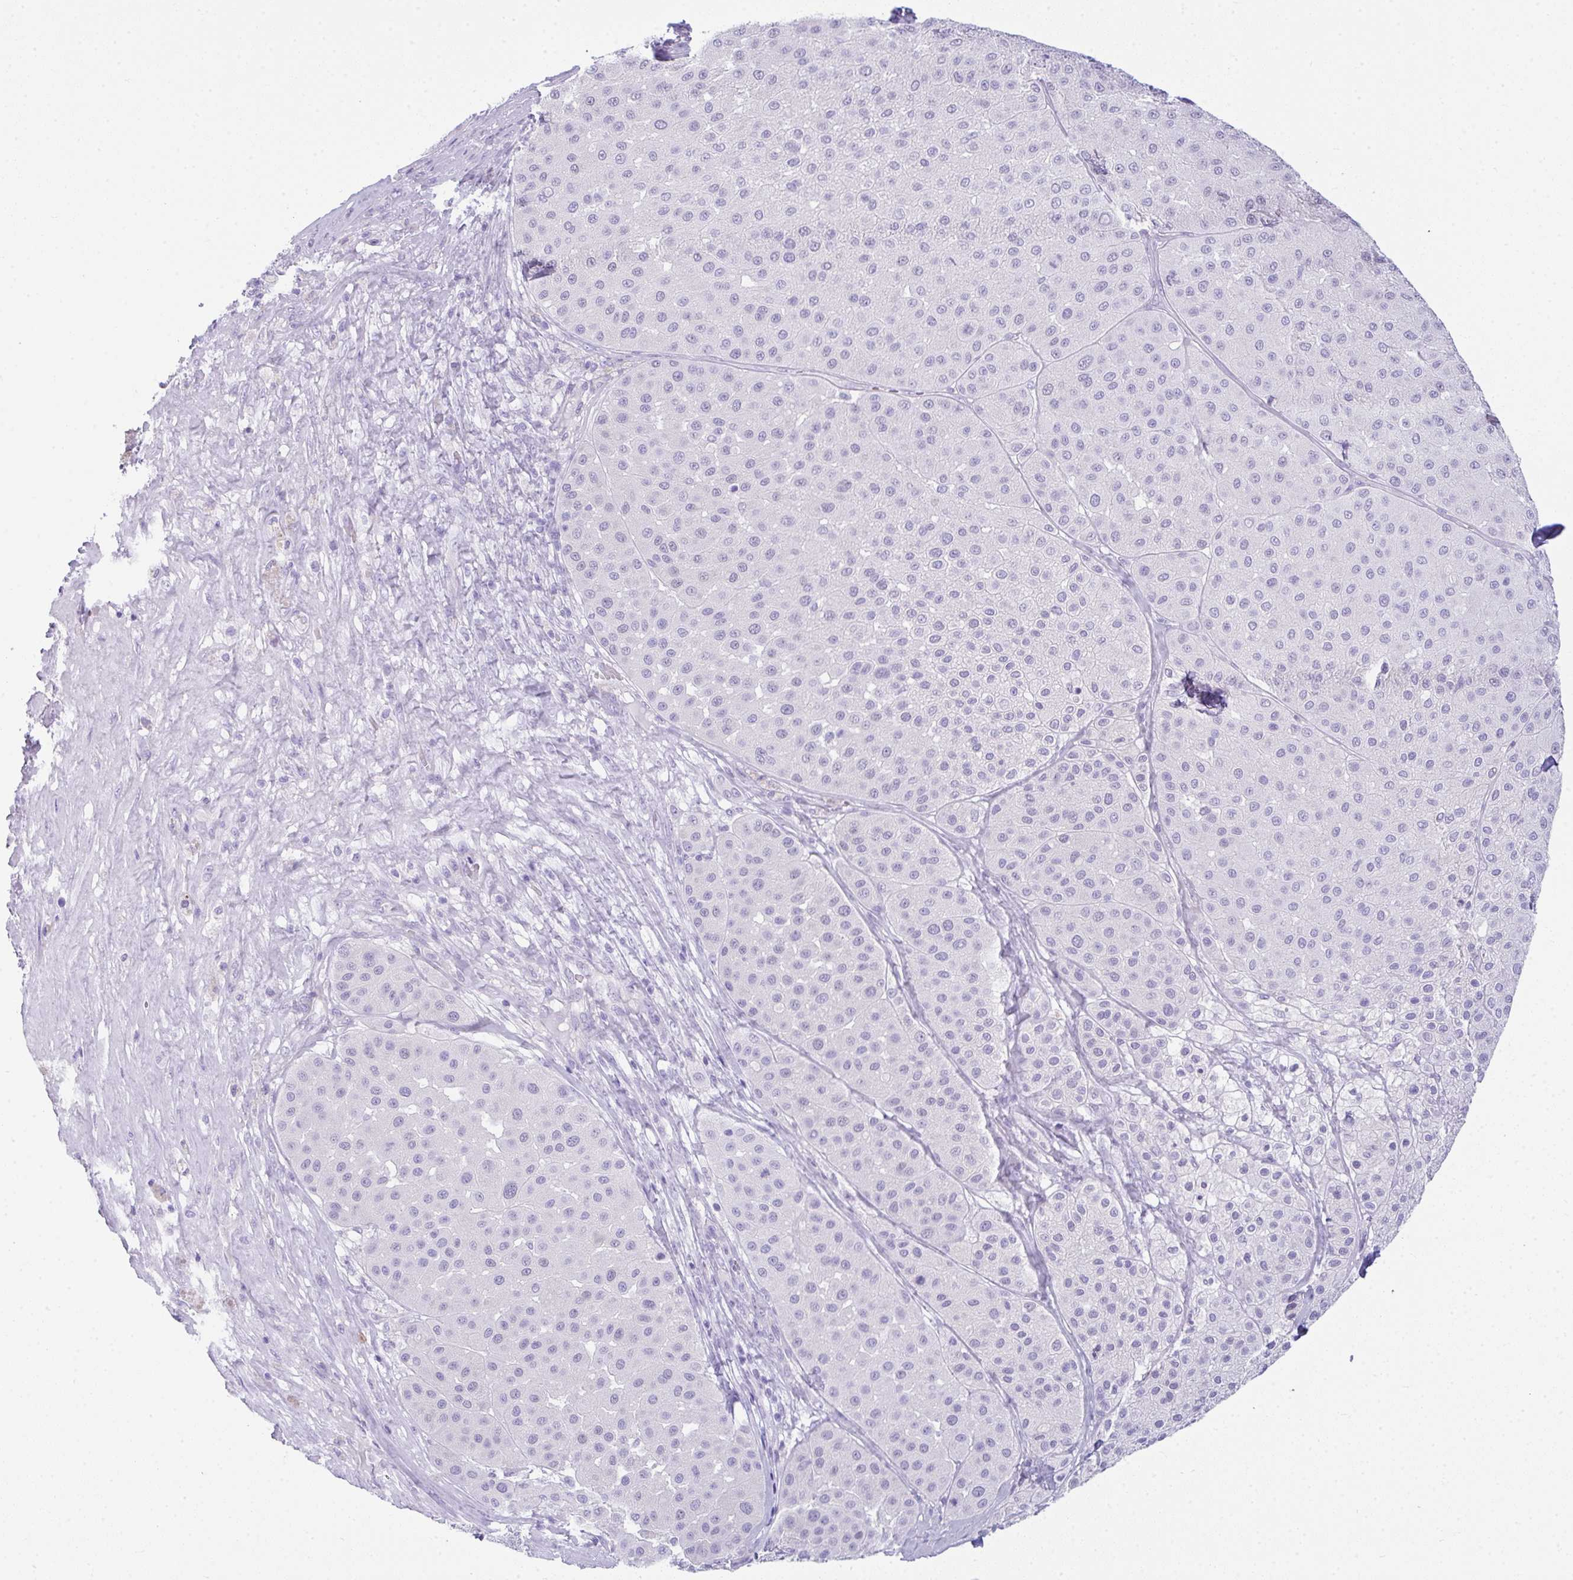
{"staining": {"intensity": "negative", "quantity": "none", "location": "none"}, "tissue": "melanoma", "cell_type": "Tumor cells", "image_type": "cancer", "snomed": [{"axis": "morphology", "description": "Malignant melanoma, Metastatic site"}, {"axis": "topography", "description": "Smooth muscle"}], "caption": "Immunohistochemistry photomicrograph of neoplastic tissue: human malignant melanoma (metastatic site) stained with DAB (3,3'-diaminobenzidine) demonstrates no significant protein staining in tumor cells.", "gene": "RASL10A", "patient": {"sex": "male", "age": 41}}